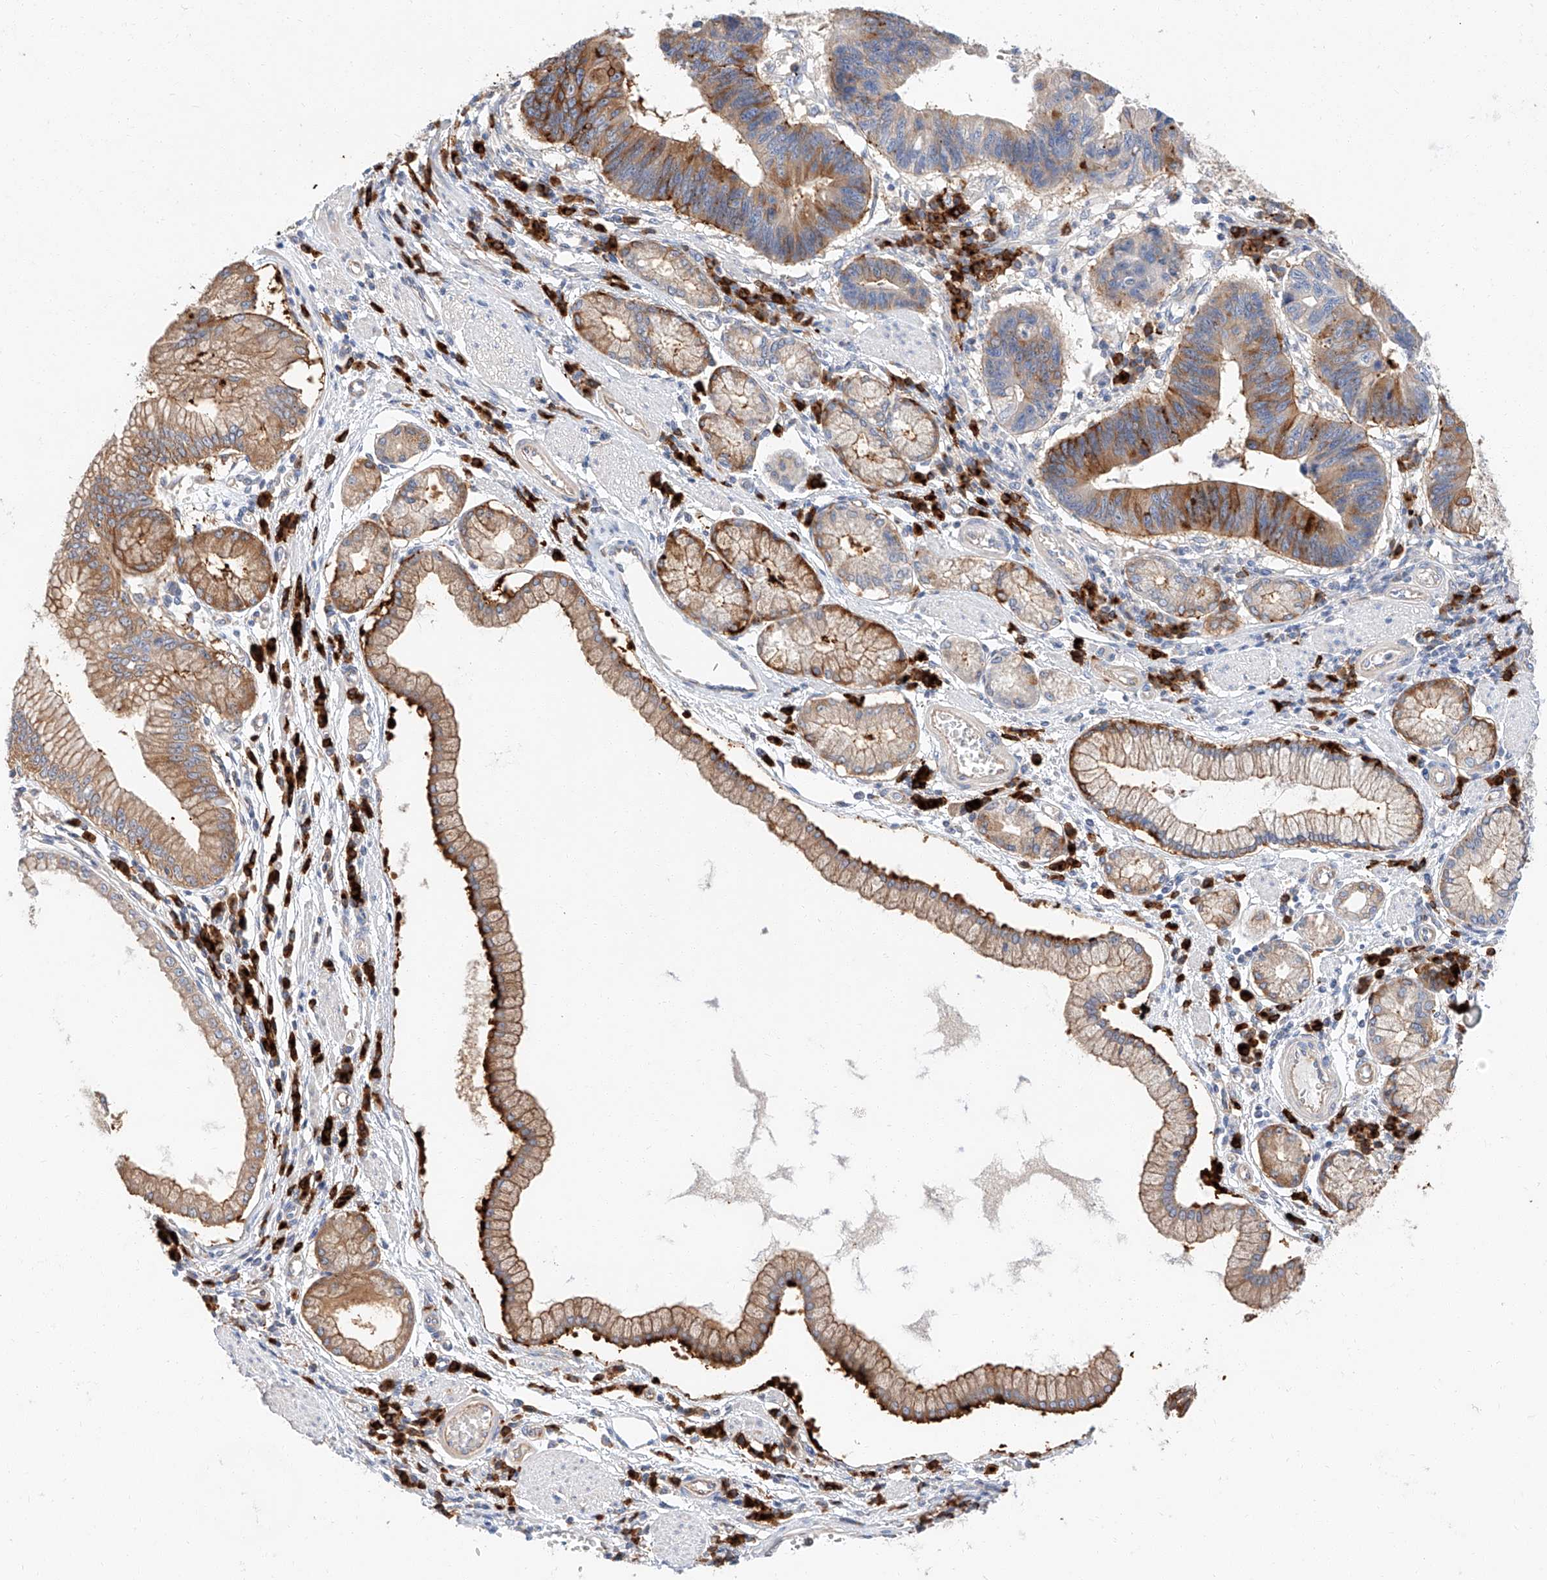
{"staining": {"intensity": "moderate", "quantity": "25%-75%", "location": "cytoplasmic/membranous"}, "tissue": "stomach cancer", "cell_type": "Tumor cells", "image_type": "cancer", "snomed": [{"axis": "morphology", "description": "Adenocarcinoma, NOS"}, {"axis": "topography", "description": "Stomach"}], "caption": "The immunohistochemical stain highlights moderate cytoplasmic/membranous staining in tumor cells of stomach cancer tissue. (brown staining indicates protein expression, while blue staining denotes nuclei).", "gene": "GLMN", "patient": {"sex": "male", "age": 59}}